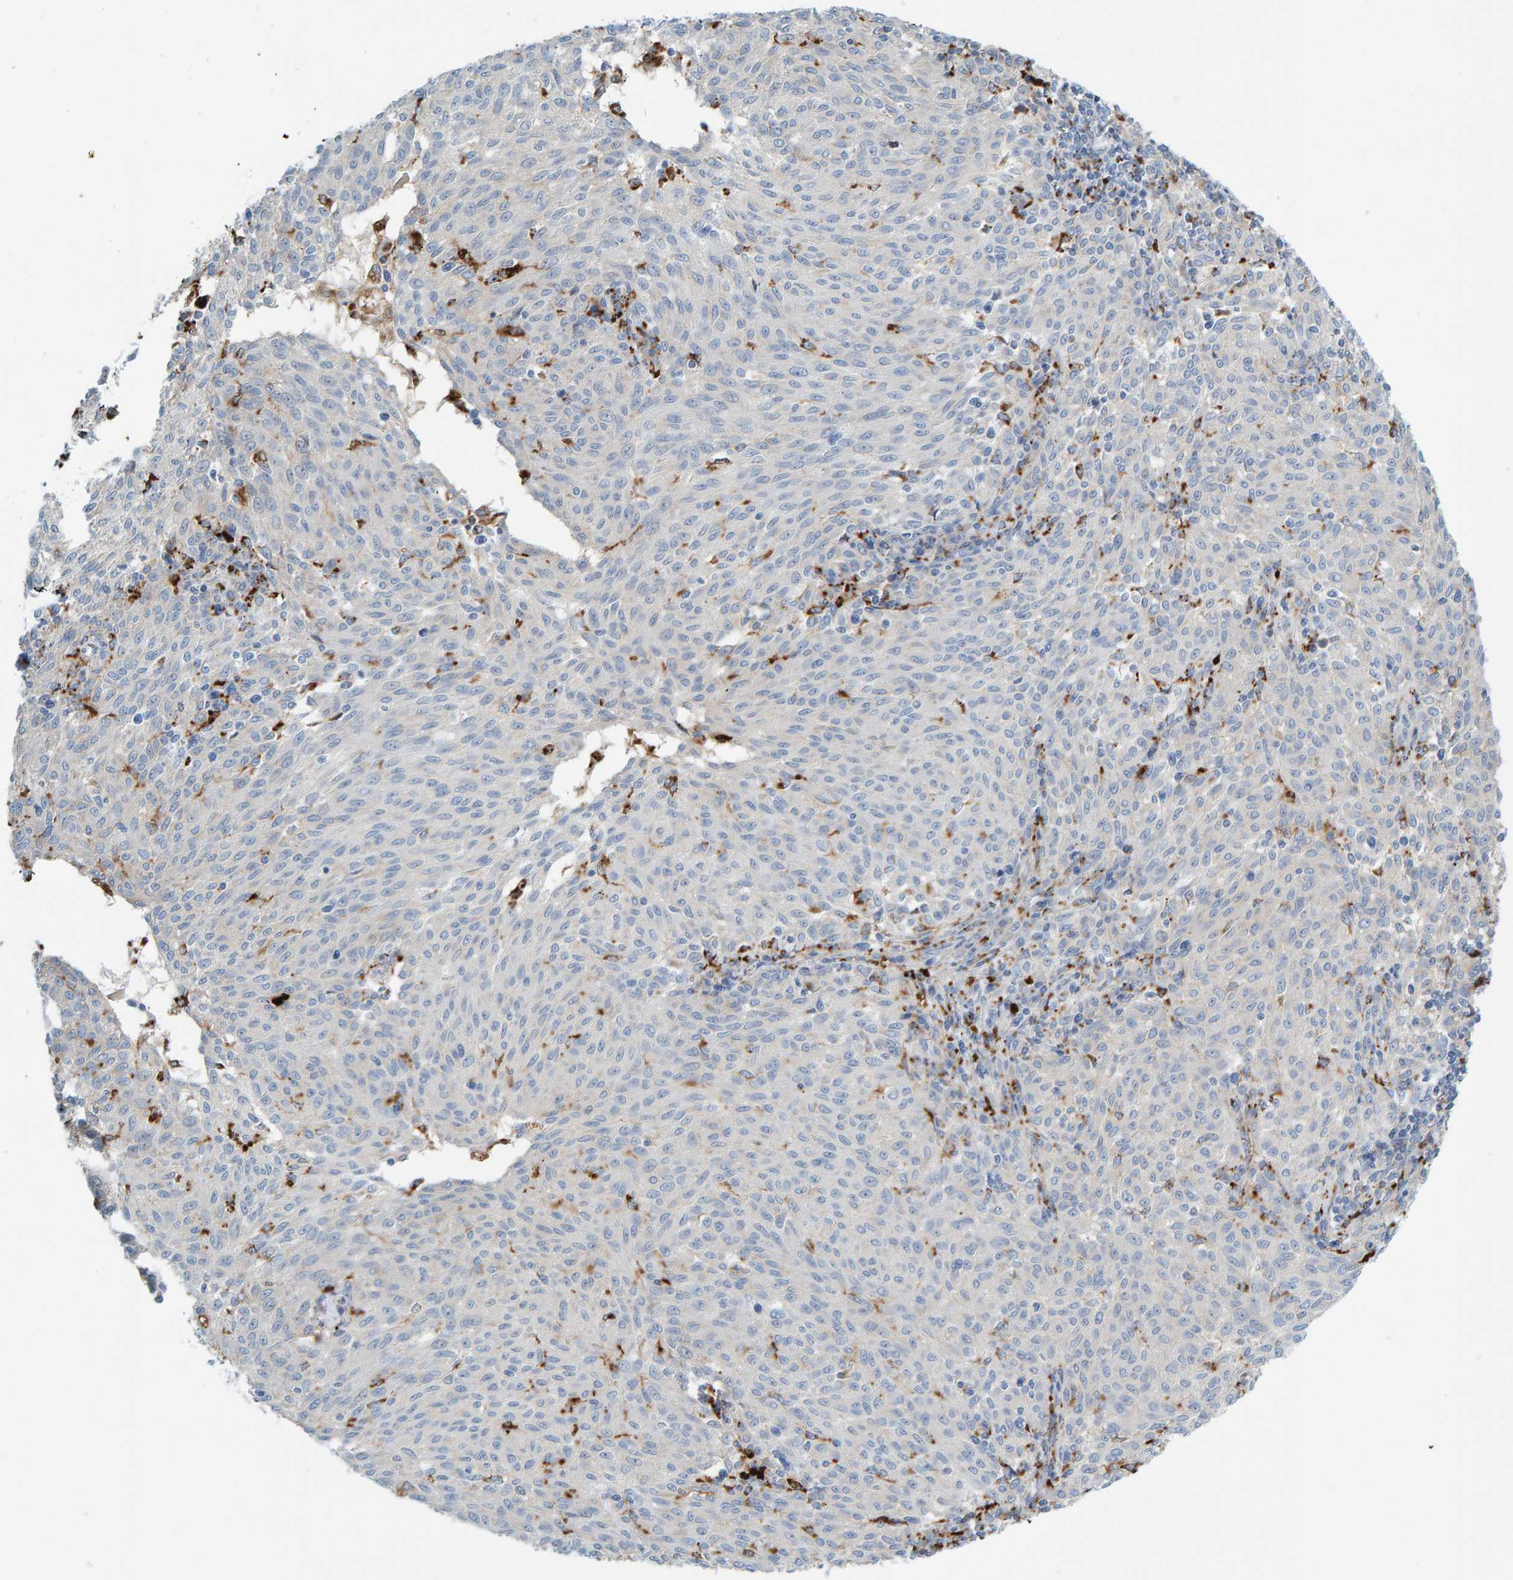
{"staining": {"intensity": "negative", "quantity": "none", "location": "none"}, "tissue": "melanoma", "cell_type": "Tumor cells", "image_type": "cancer", "snomed": [{"axis": "morphology", "description": "Malignant melanoma, NOS"}, {"axis": "topography", "description": "Skin"}], "caption": "There is no significant positivity in tumor cells of melanoma. (Immunohistochemistry (ihc), brightfield microscopy, high magnification).", "gene": "BIN3", "patient": {"sex": "female", "age": 72}}